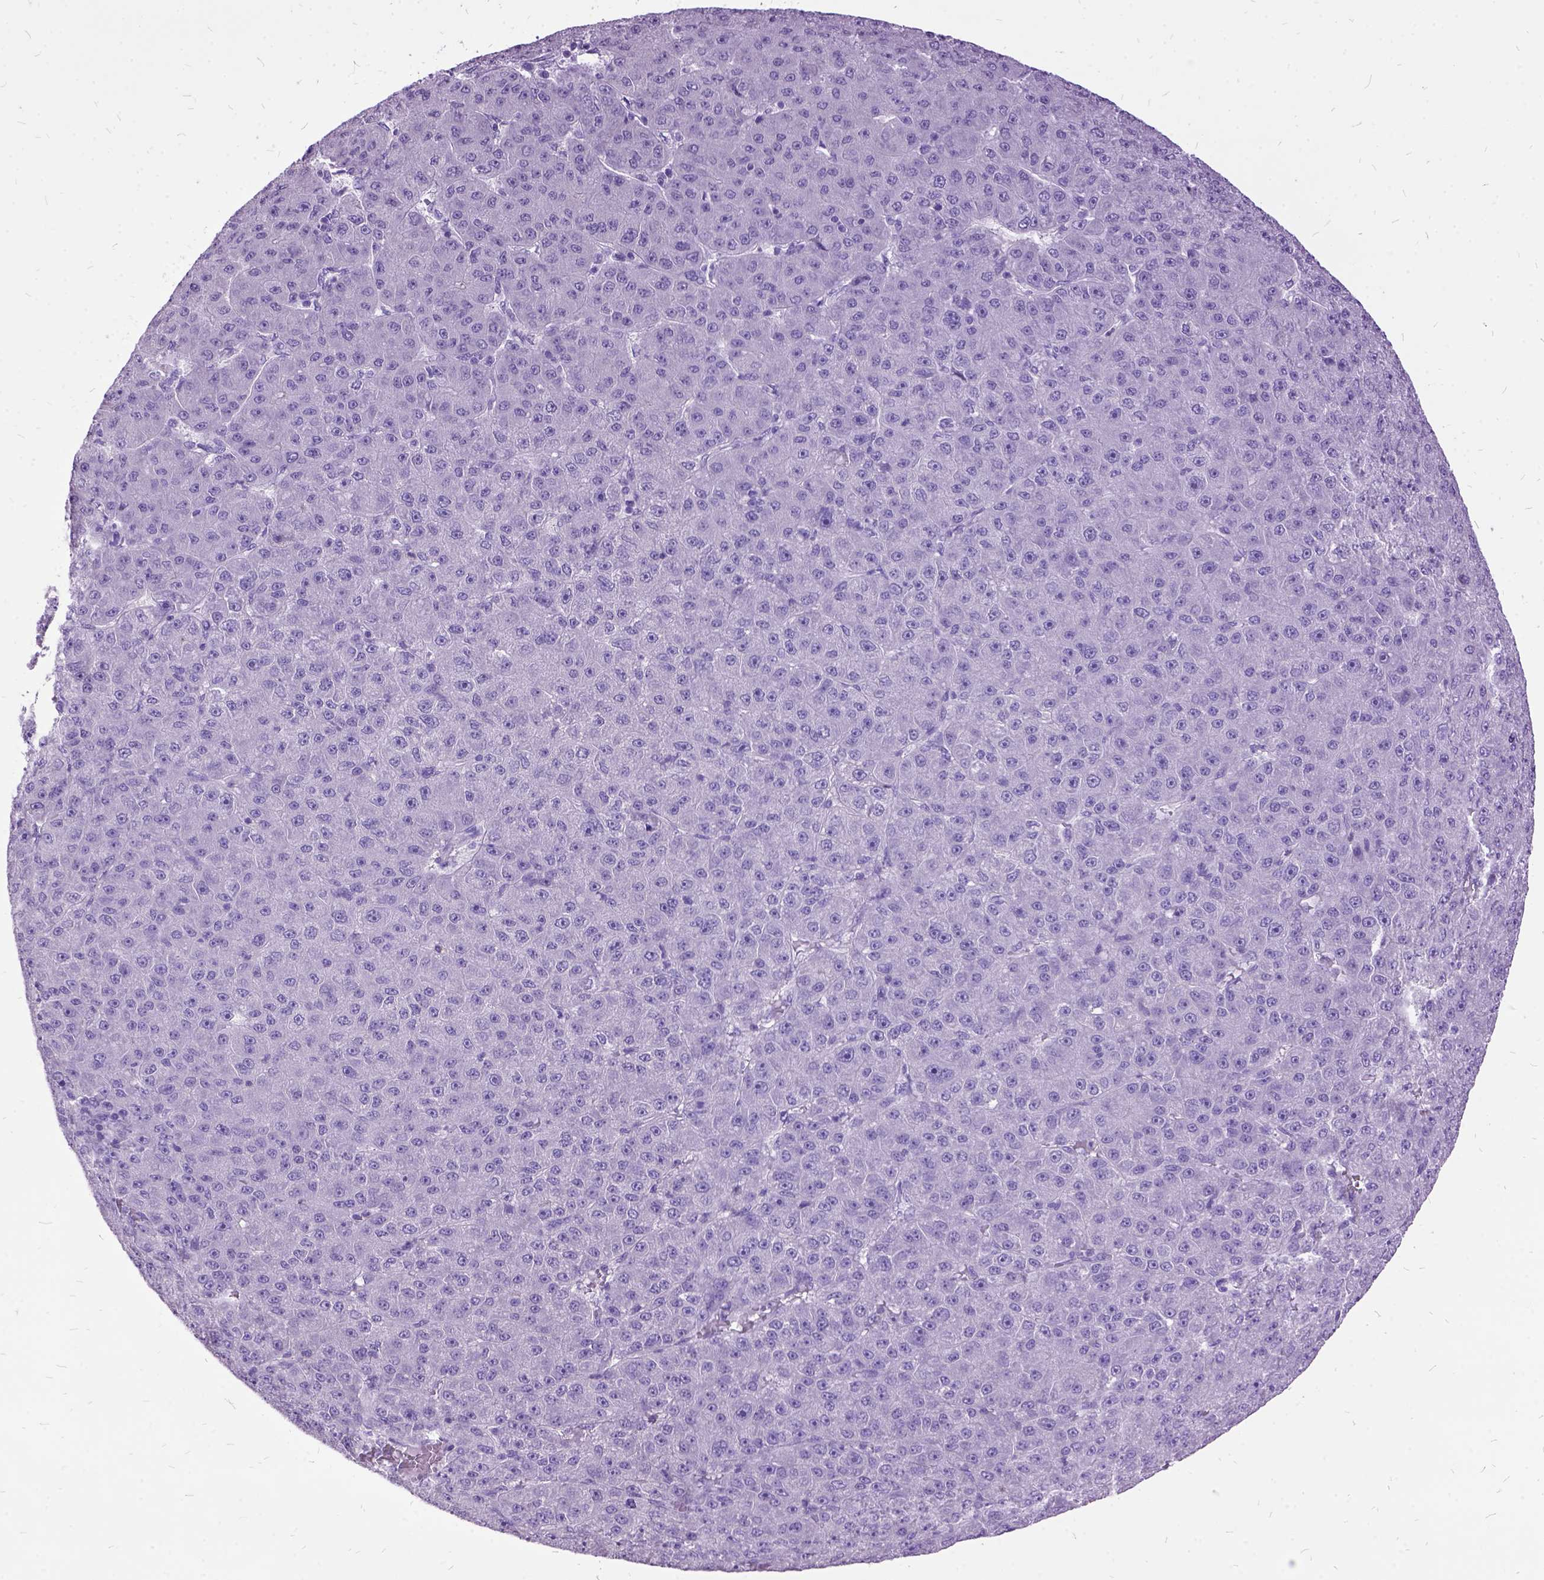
{"staining": {"intensity": "negative", "quantity": "none", "location": "none"}, "tissue": "liver cancer", "cell_type": "Tumor cells", "image_type": "cancer", "snomed": [{"axis": "morphology", "description": "Carcinoma, Hepatocellular, NOS"}, {"axis": "topography", "description": "Liver"}], "caption": "Immunohistochemistry (IHC) histopathology image of human liver cancer stained for a protein (brown), which displays no positivity in tumor cells. (Brightfield microscopy of DAB (3,3'-diaminobenzidine) immunohistochemistry (IHC) at high magnification).", "gene": "MME", "patient": {"sex": "male", "age": 67}}